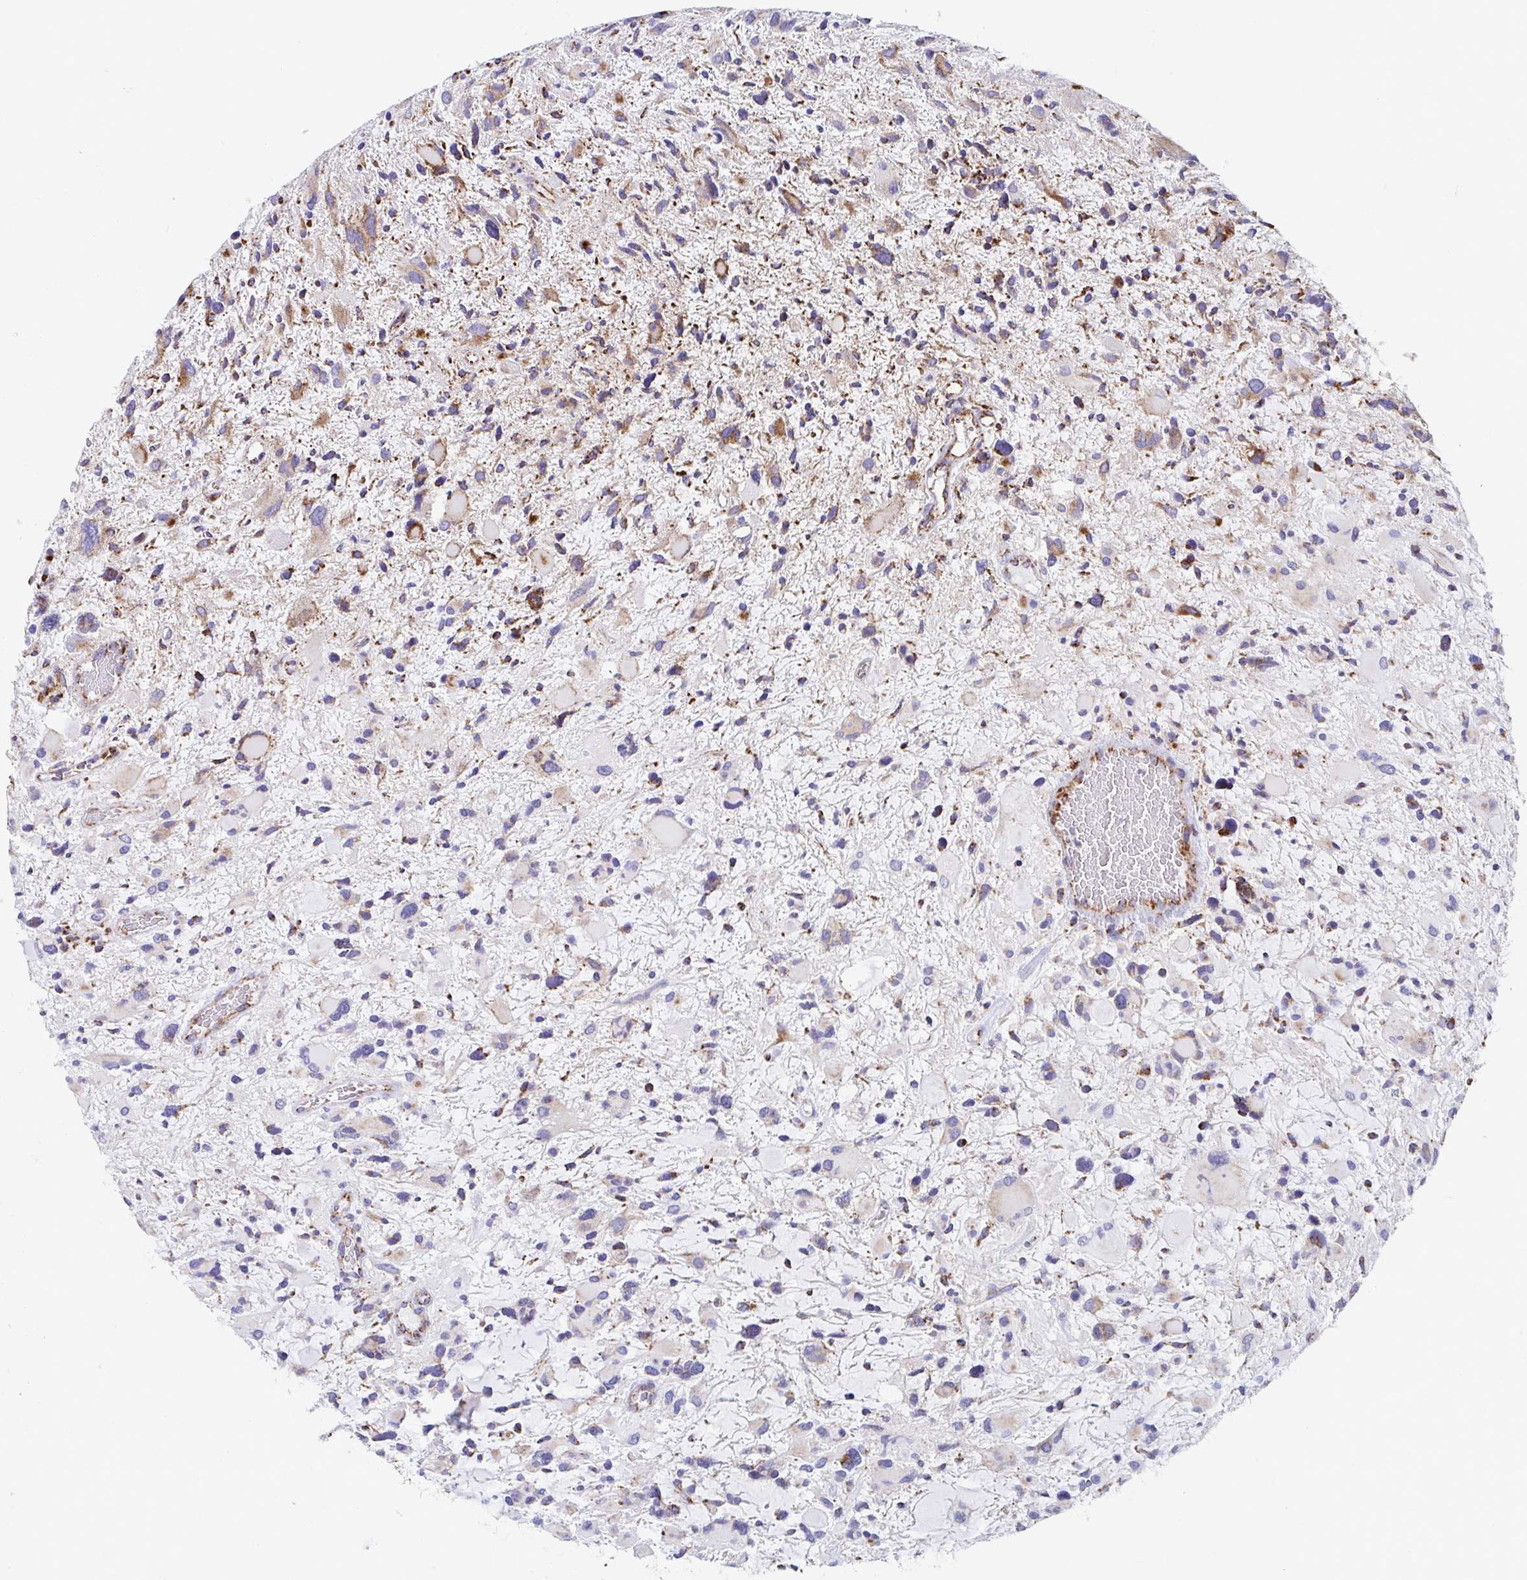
{"staining": {"intensity": "moderate", "quantity": "<25%", "location": "cytoplasmic/membranous"}, "tissue": "glioma", "cell_type": "Tumor cells", "image_type": "cancer", "snomed": [{"axis": "morphology", "description": "Glioma, malignant, High grade"}, {"axis": "topography", "description": "Brain"}], "caption": "Brown immunohistochemical staining in human glioma demonstrates moderate cytoplasmic/membranous positivity in approximately <25% of tumor cells. Using DAB (3,3'-diaminobenzidine) (brown) and hematoxylin (blue) stains, captured at high magnification using brightfield microscopy.", "gene": "ATP5MJ", "patient": {"sex": "female", "age": 11}}